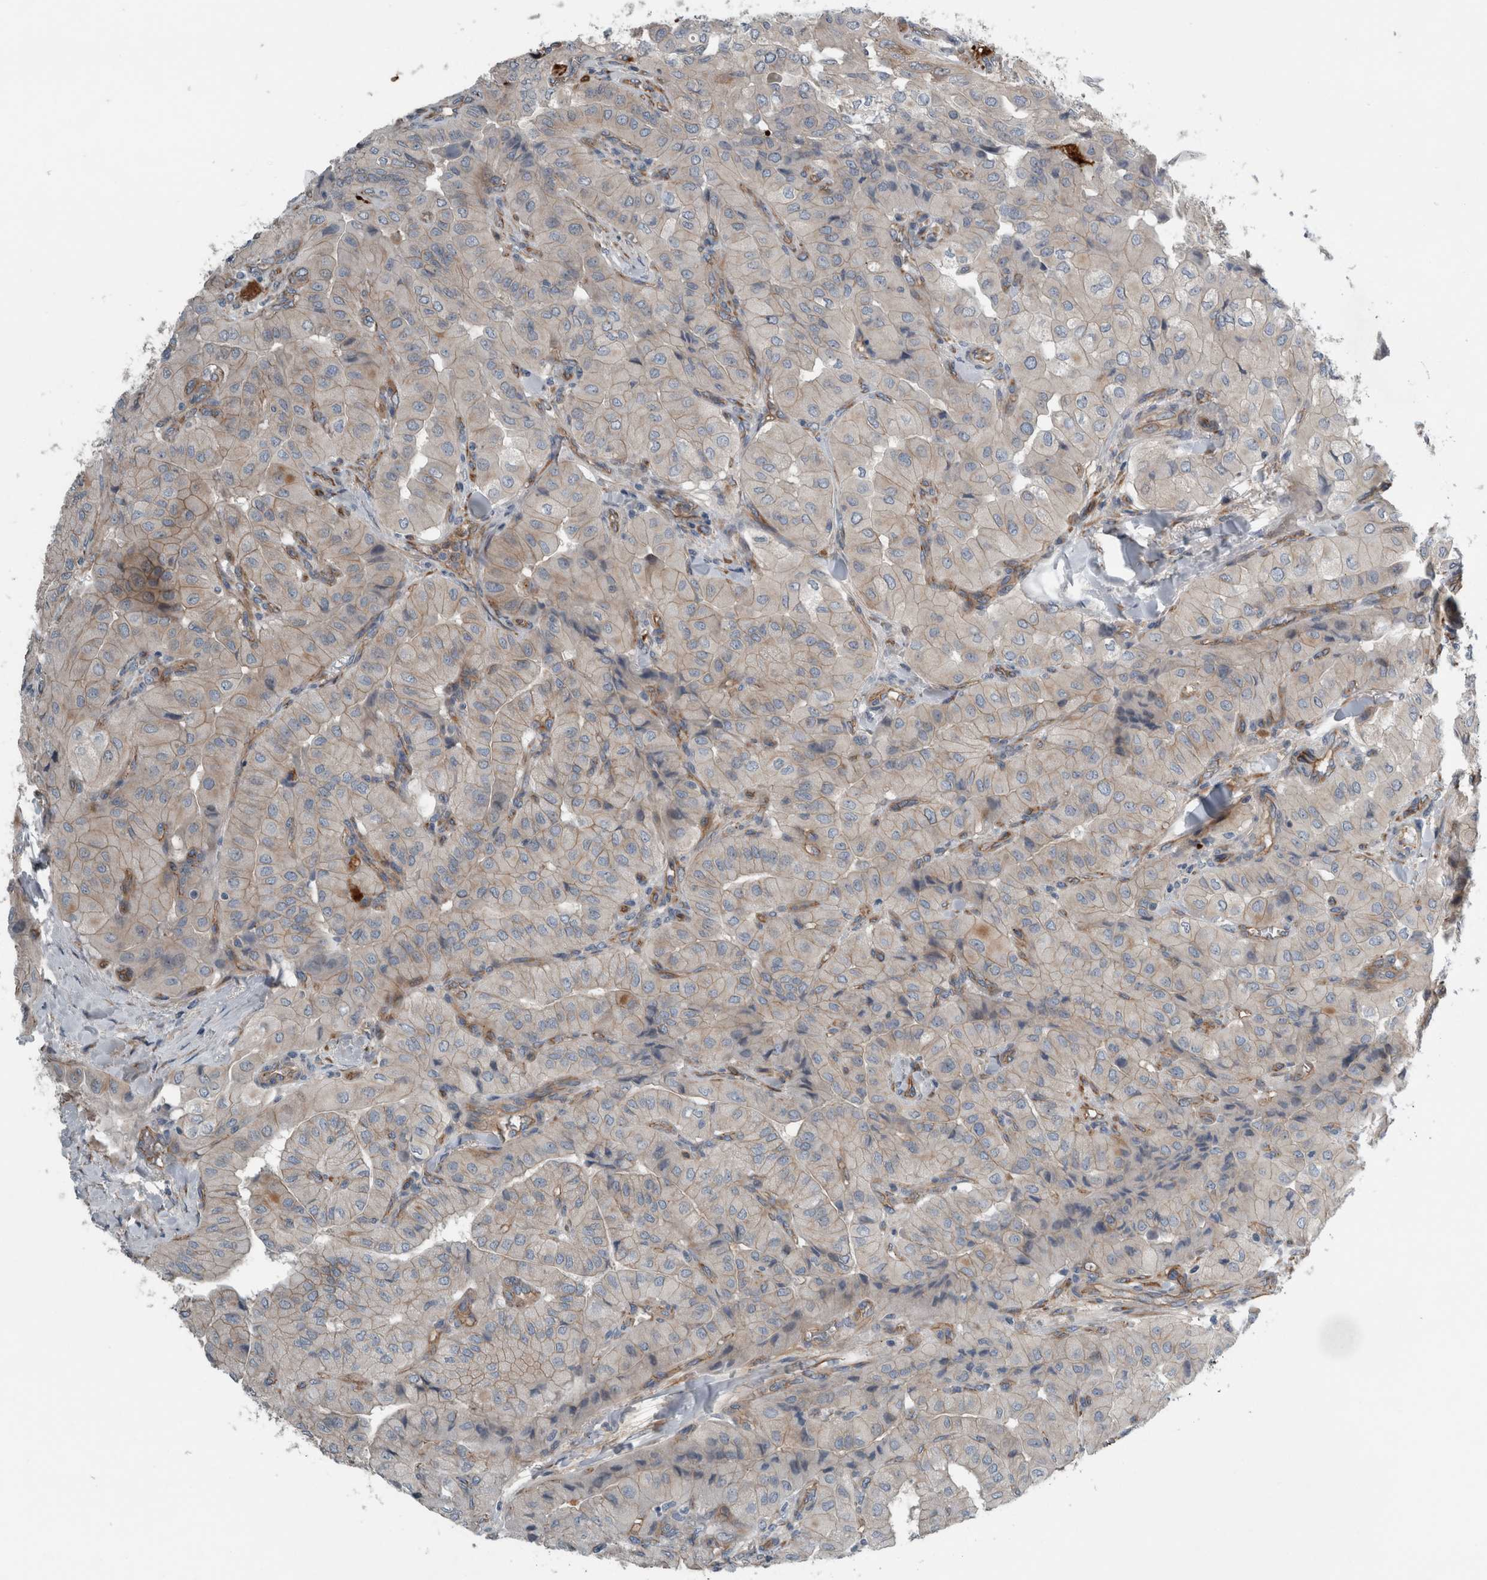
{"staining": {"intensity": "weak", "quantity": "25%-75%", "location": "cytoplasmic/membranous"}, "tissue": "thyroid cancer", "cell_type": "Tumor cells", "image_type": "cancer", "snomed": [{"axis": "morphology", "description": "Papillary adenocarcinoma, NOS"}, {"axis": "topography", "description": "Thyroid gland"}], "caption": "Brown immunohistochemical staining in thyroid cancer (papillary adenocarcinoma) reveals weak cytoplasmic/membranous staining in approximately 25%-75% of tumor cells. The protein is shown in brown color, while the nuclei are stained blue.", "gene": "GLT8D2", "patient": {"sex": "female", "age": 59}}